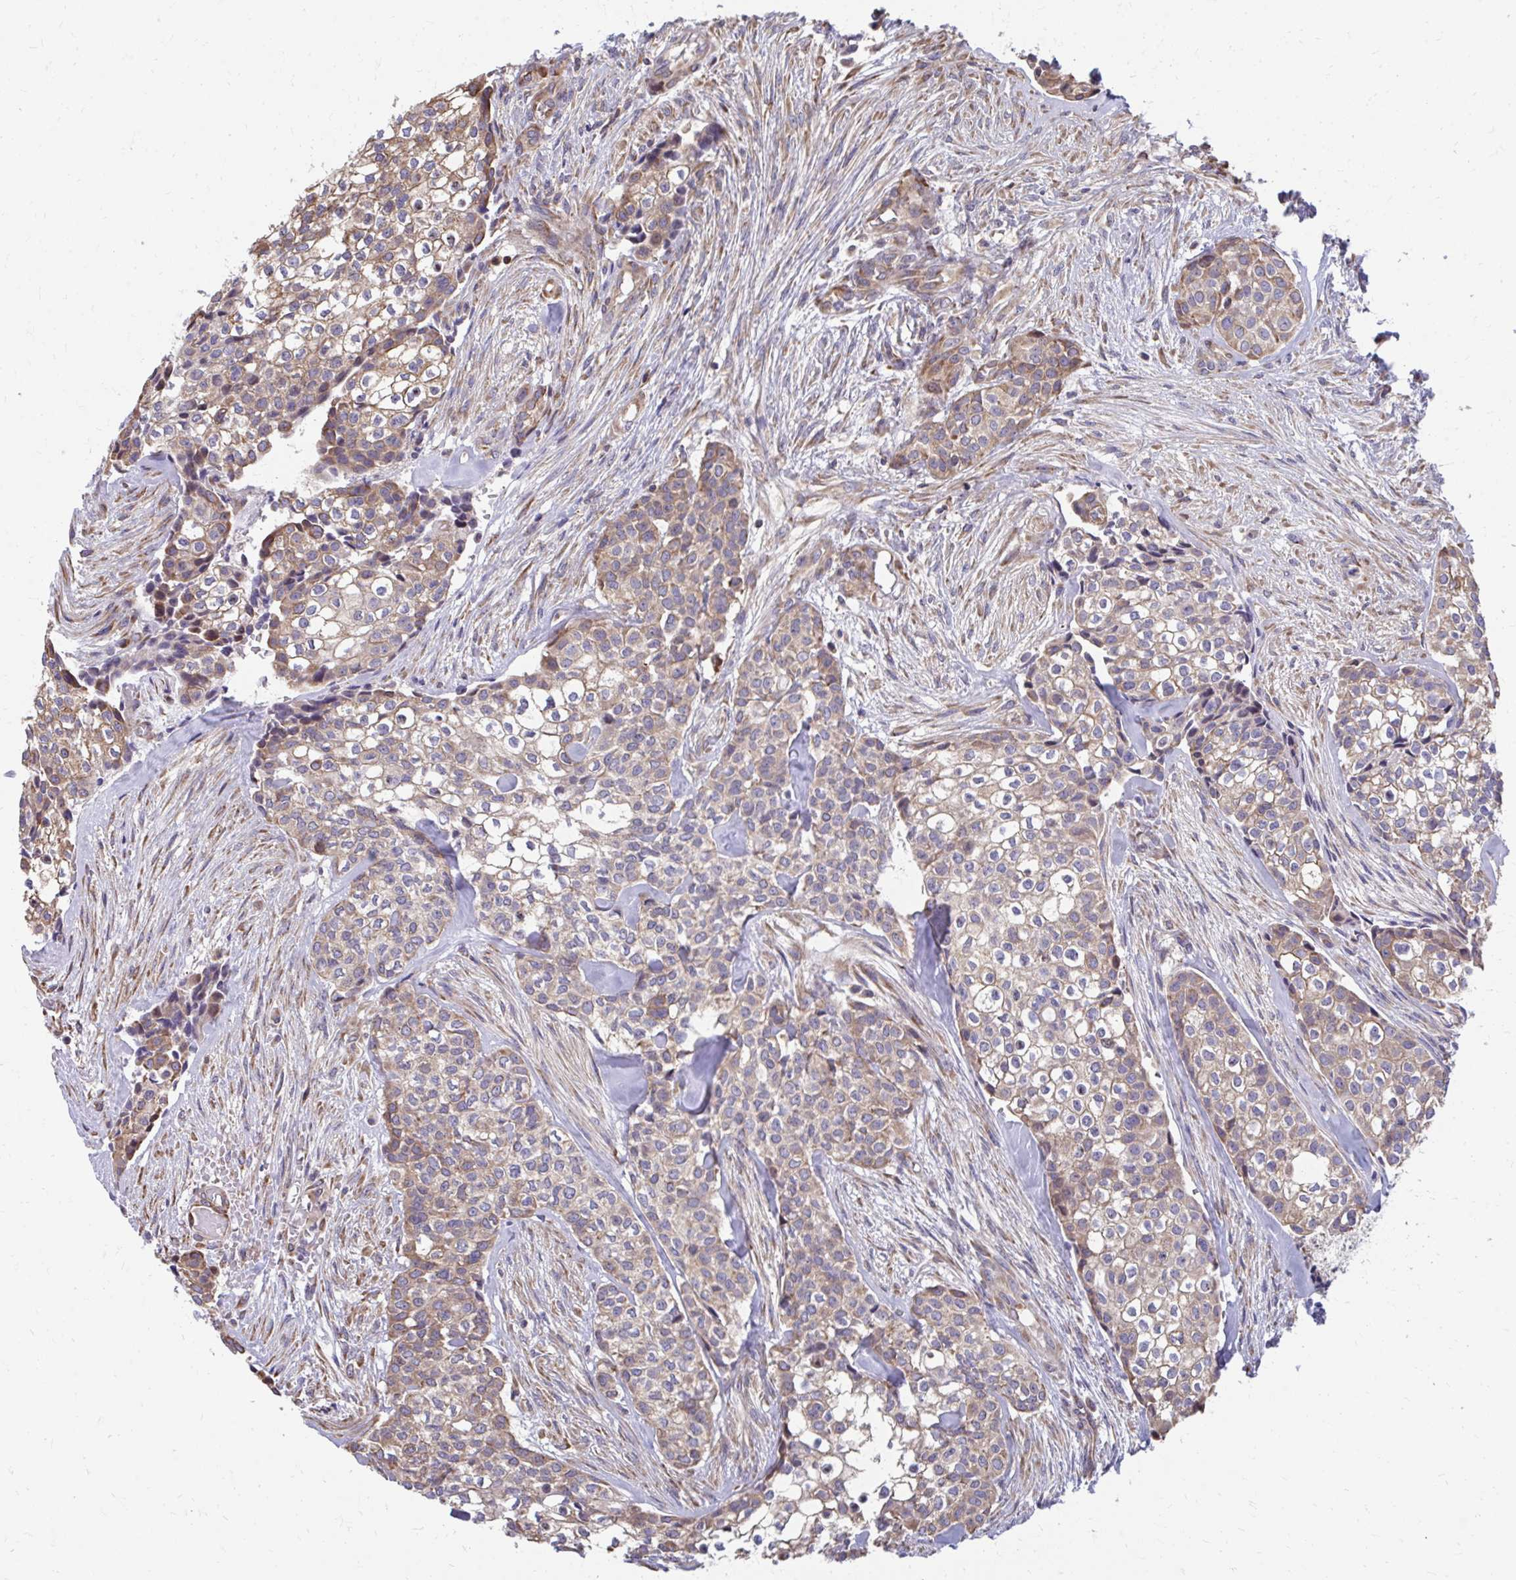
{"staining": {"intensity": "moderate", "quantity": "25%-75%", "location": "cytoplasmic/membranous"}, "tissue": "head and neck cancer", "cell_type": "Tumor cells", "image_type": "cancer", "snomed": [{"axis": "morphology", "description": "Adenocarcinoma, NOS"}, {"axis": "topography", "description": "Head-Neck"}], "caption": "Immunohistochemistry (IHC) staining of head and neck cancer (adenocarcinoma), which shows medium levels of moderate cytoplasmic/membranous positivity in approximately 25%-75% of tumor cells indicating moderate cytoplasmic/membranous protein expression. The staining was performed using DAB (brown) for protein detection and nuclei were counterstained in hematoxylin (blue).", "gene": "ZNF778", "patient": {"sex": "male", "age": 81}}